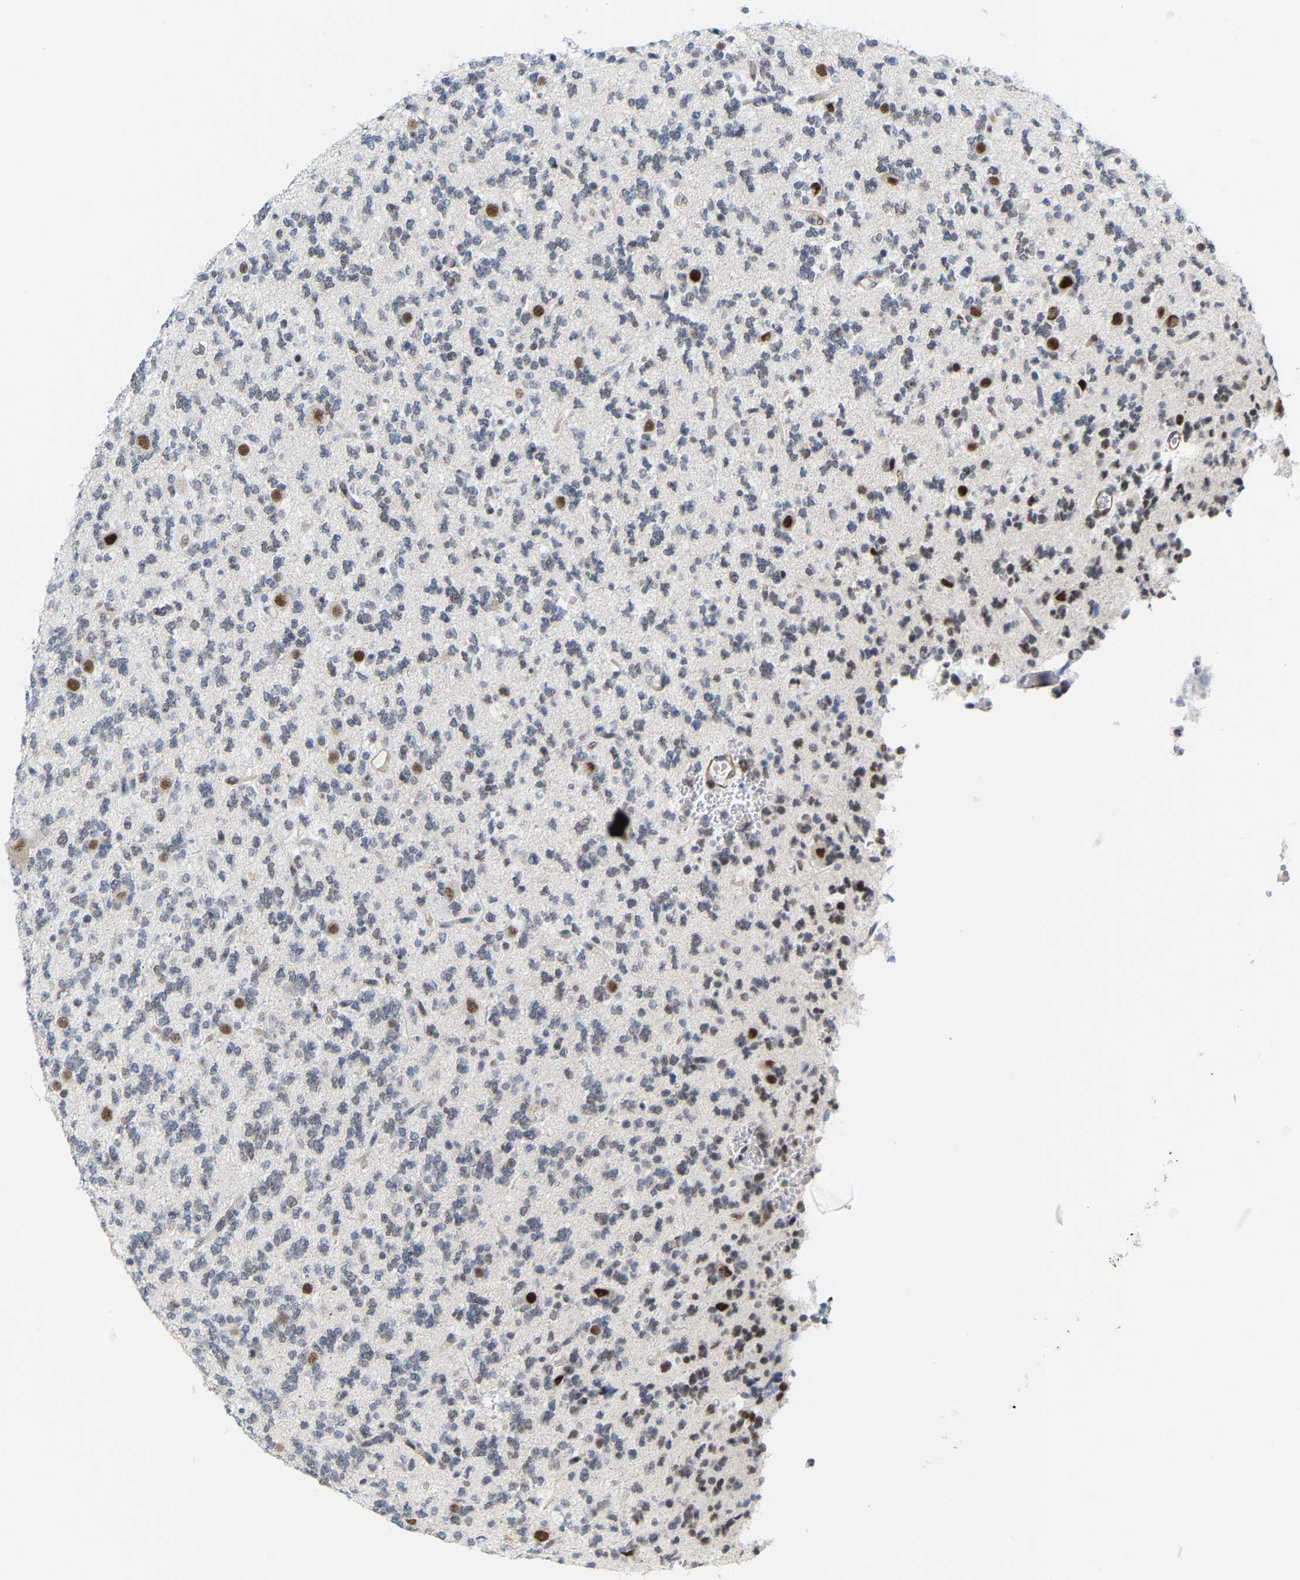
{"staining": {"intensity": "moderate", "quantity": "<25%", "location": "nuclear"}, "tissue": "glioma", "cell_type": "Tumor cells", "image_type": "cancer", "snomed": [{"axis": "morphology", "description": "Glioma, malignant, Low grade"}, {"axis": "topography", "description": "Brain"}], "caption": "Moderate nuclear staining is identified in about <25% of tumor cells in malignant glioma (low-grade). (IHC, brightfield microscopy, high magnification).", "gene": "FAM180A", "patient": {"sex": "male", "age": 38}}